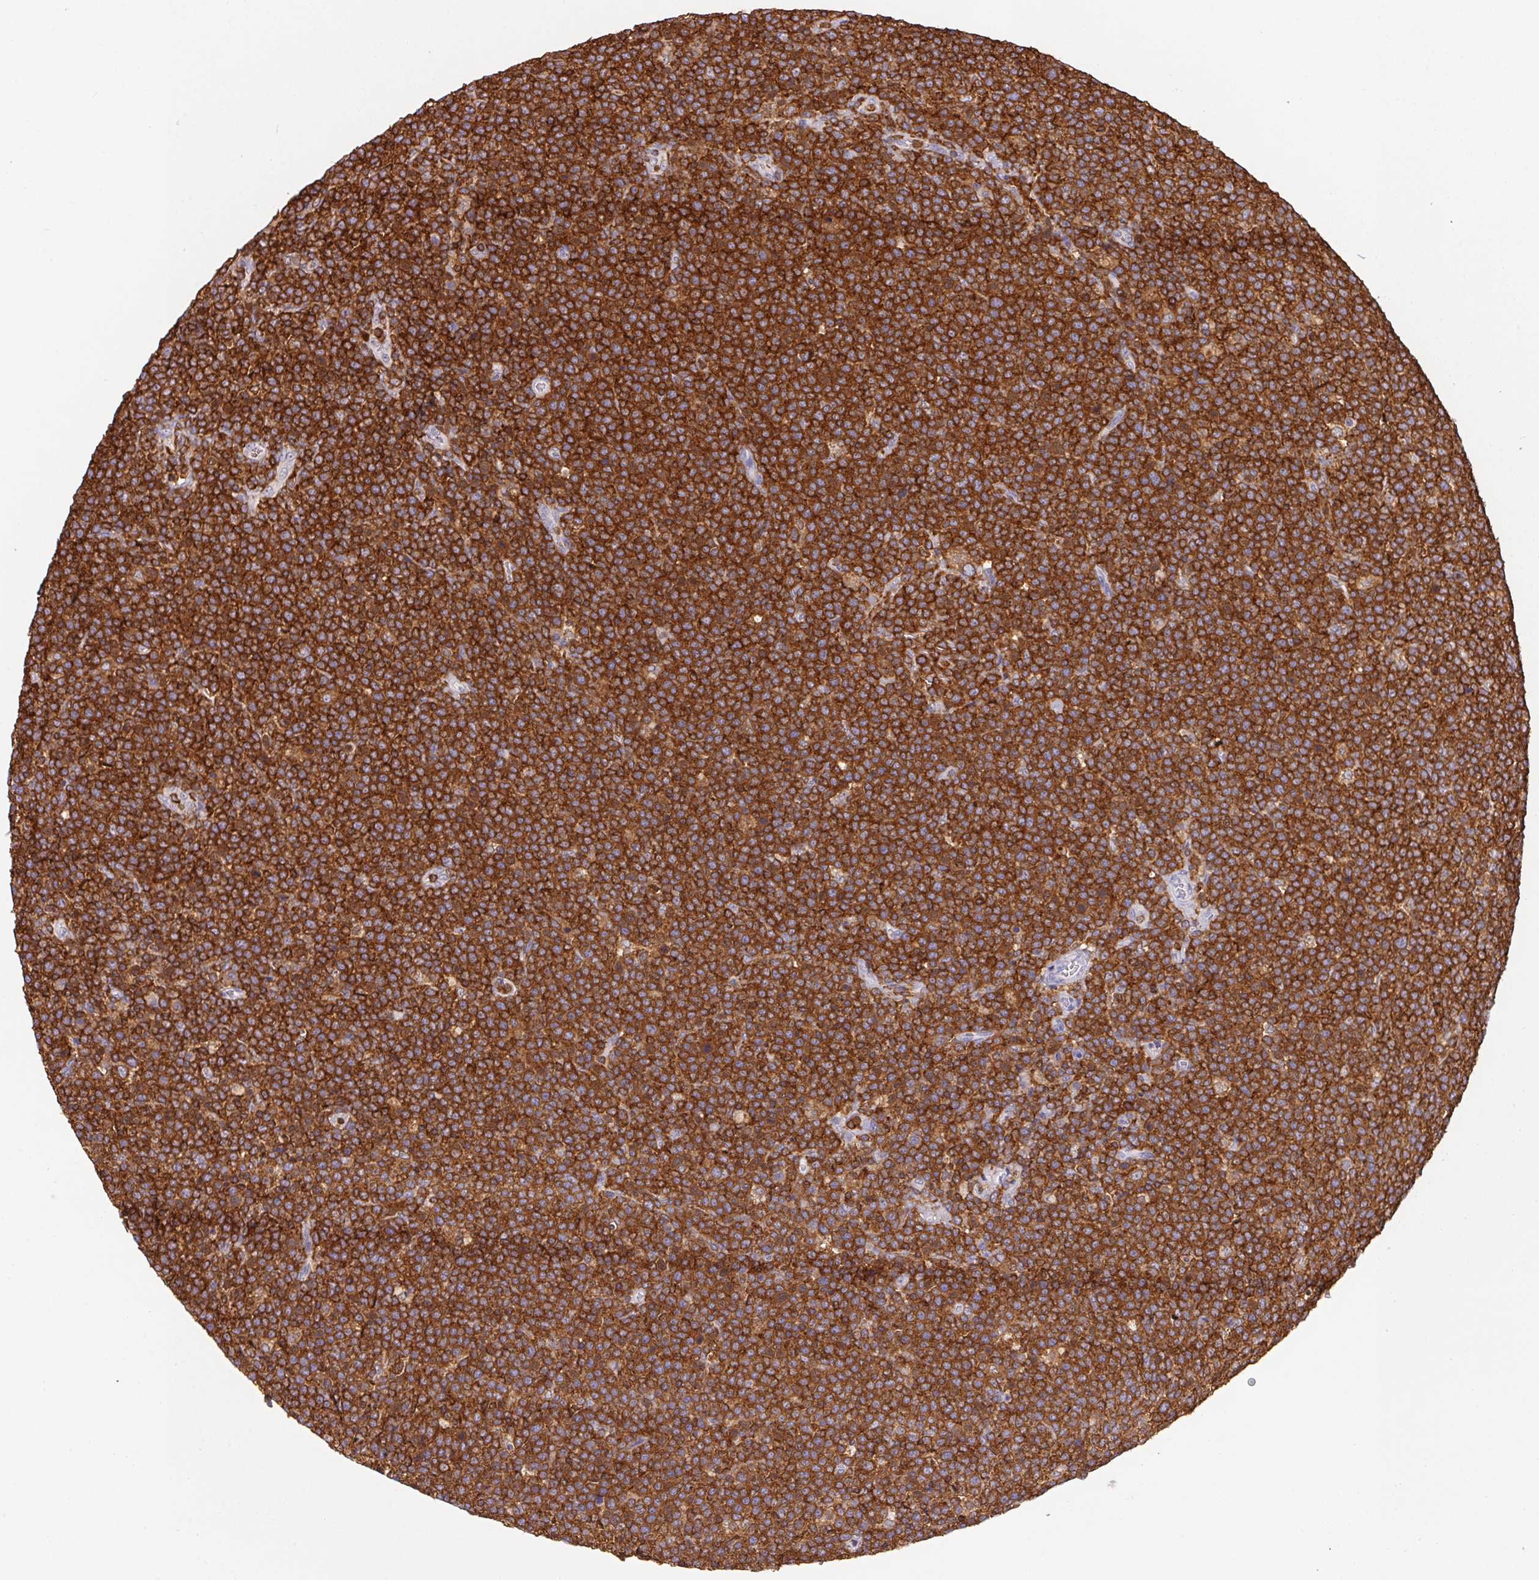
{"staining": {"intensity": "strong", "quantity": ">75%", "location": "cytoplasmic/membranous"}, "tissue": "lymphoma", "cell_type": "Tumor cells", "image_type": "cancer", "snomed": [{"axis": "morphology", "description": "Malignant lymphoma, non-Hodgkin's type, High grade"}, {"axis": "topography", "description": "Lymph node"}], "caption": "A high amount of strong cytoplasmic/membranous expression is identified in about >75% of tumor cells in lymphoma tissue.", "gene": "APBB1IP", "patient": {"sex": "male", "age": 61}}